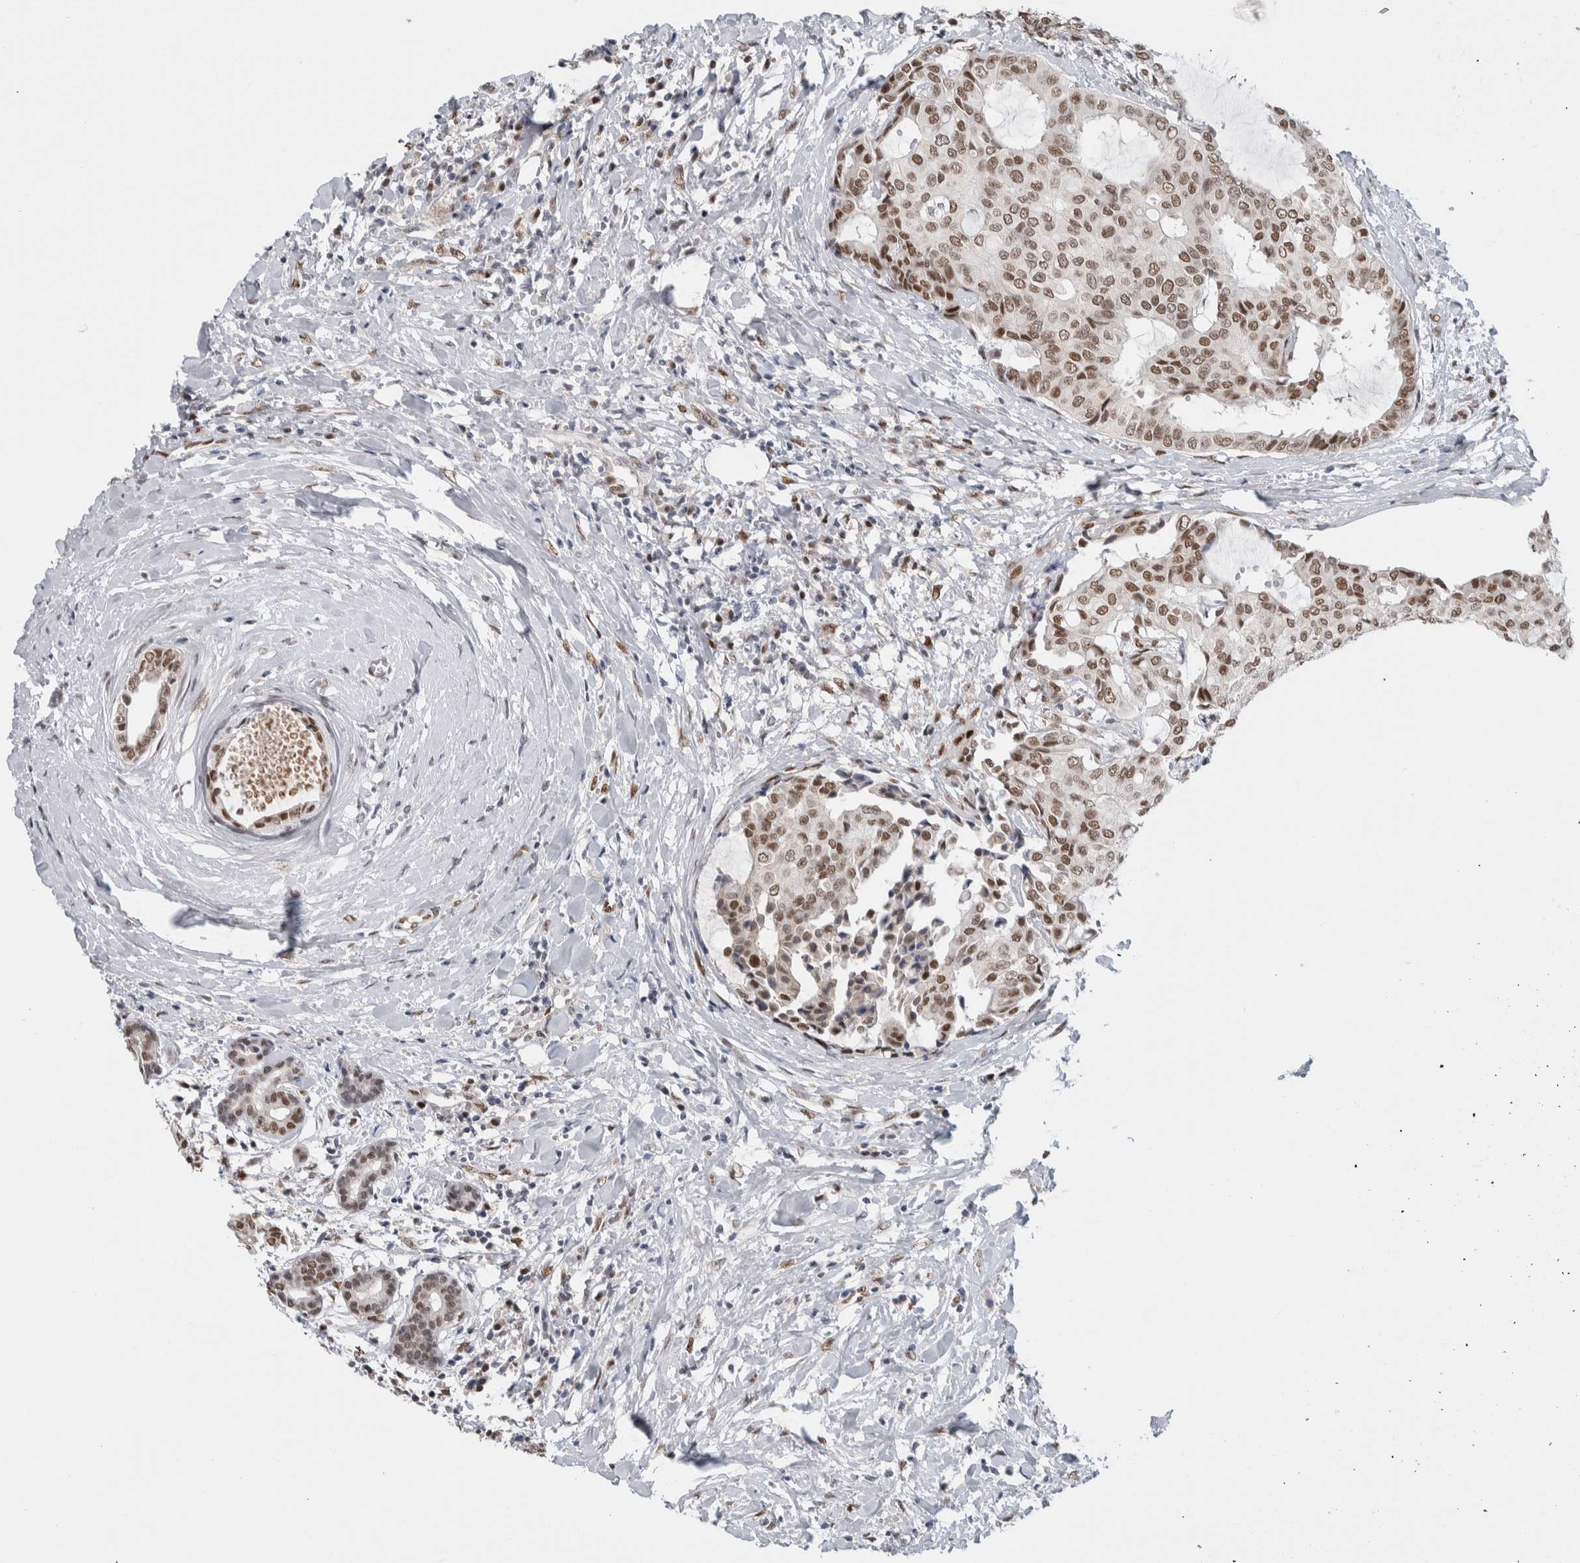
{"staining": {"intensity": "moderate", "quantity": ">75%", "location": "nuclear"}, "tissue": "head and neck cancer", "cell_type": "Tumor cells", "image_type": "cancer", "snomed": [{"axis": "morphology", "description": "Adenocarcinoma, NOS"}, {"axis": "topography", "description": "Salivary gland"}, {"axis": "topography", "description": "Head-Neck"}], "caption": "A micrograph of human head and neck cancer (adenocarcinoma) stained for a protein reveals moderate nuclear brown staining in tumor cells.", "gene": "PRMT1", "patient": {"sex": "female", "age": 59}}